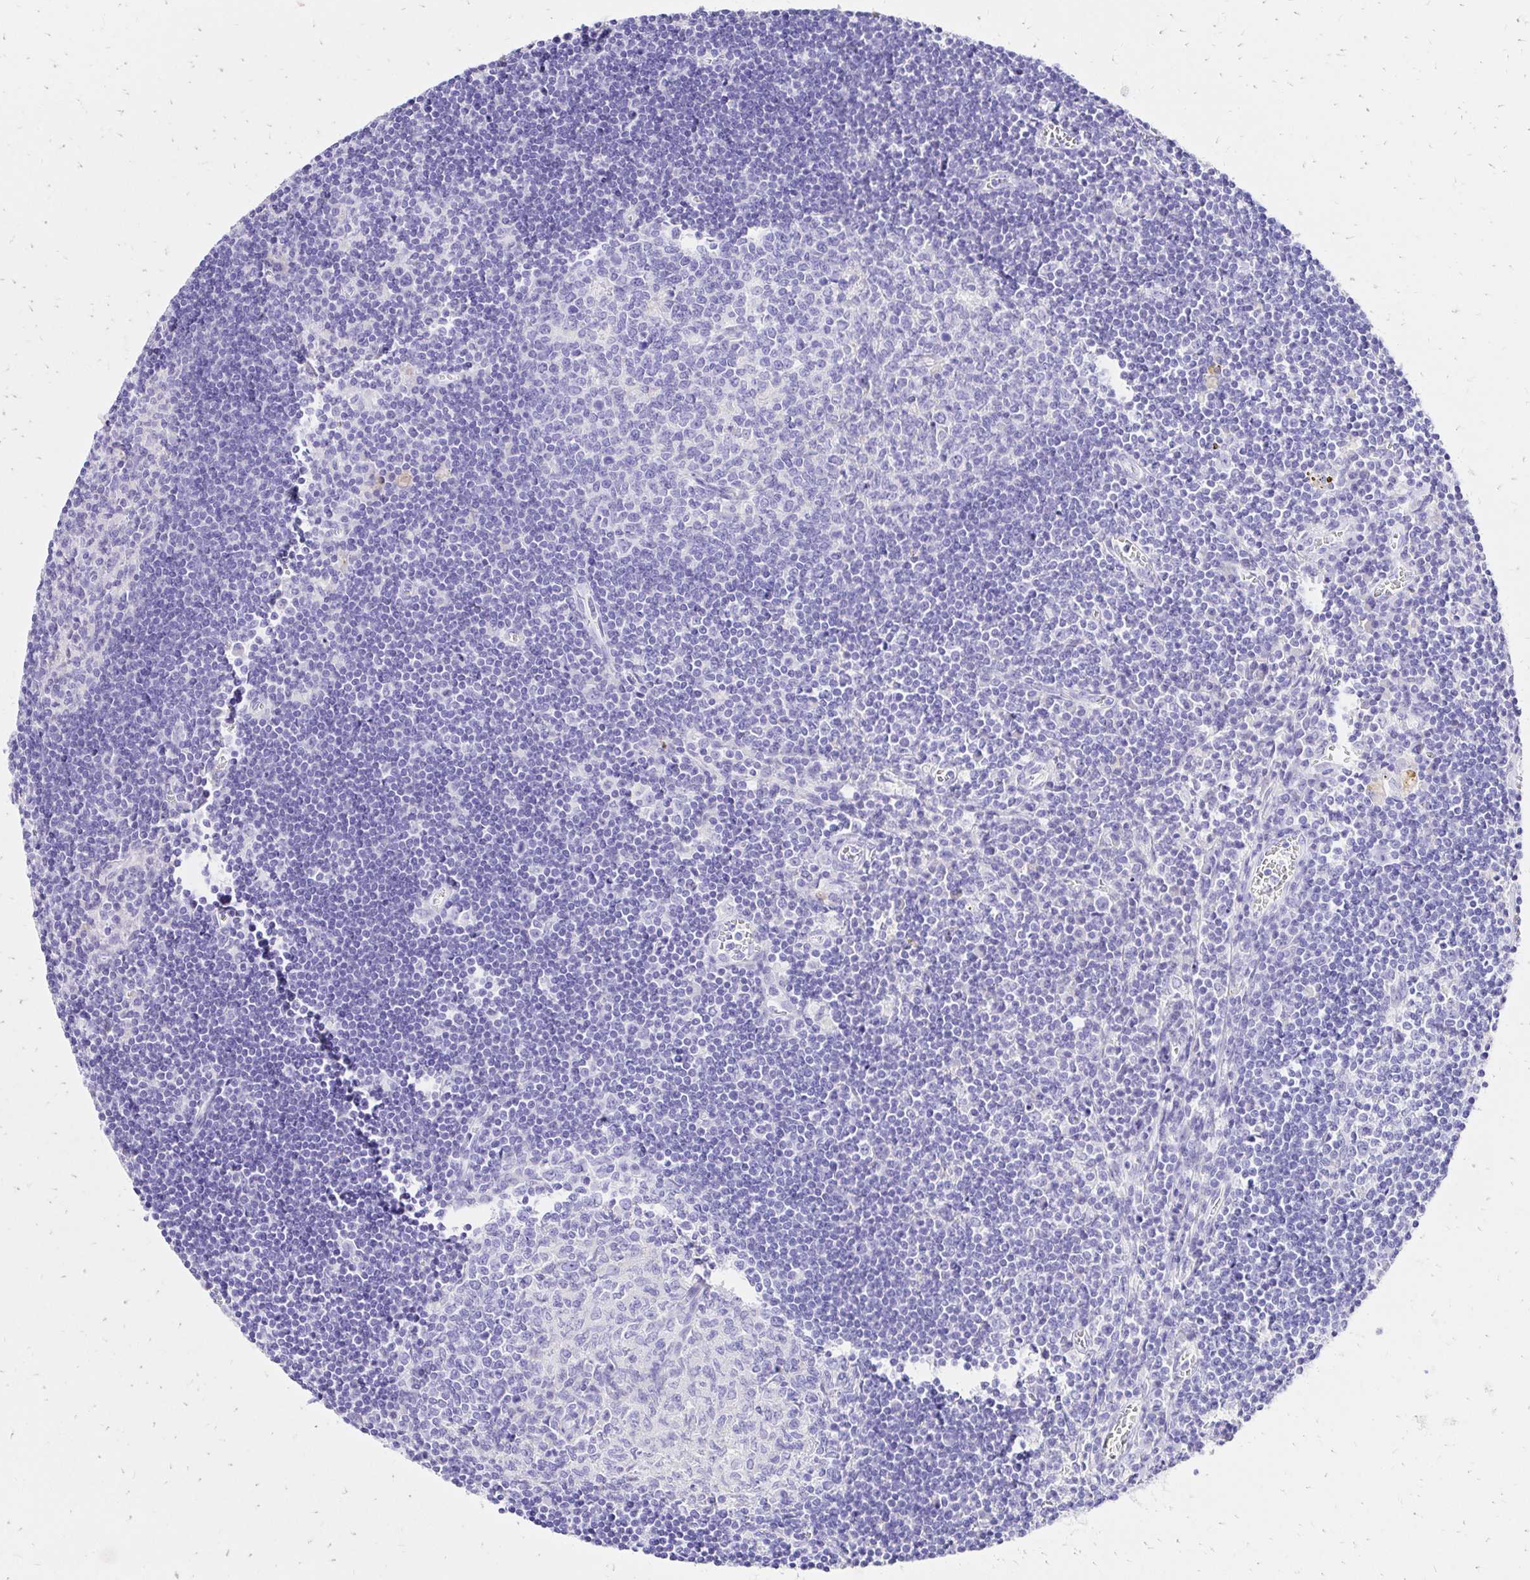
{"staining": {"intensity": "negative", "quantity": "none", "location": "none"}, "tissue": "lymph node", "cell_type": "Germinal center cells", "image_type": "normal", "snomed": [{"axis": "morphology", "description": "Normal tissue, NOS"}, {"axis": "topography", "description": "Lymph node"}], "caption": "This is a image of immunohistochemistry staining of benign lymph node, which shows no positivity in germinal center cells. The staining is performed using DAB brown chromogen with nuclei counter-stained in using hematoxylin.", "gene": "S100G", "patient": {"sex": "male", "age": 67}}